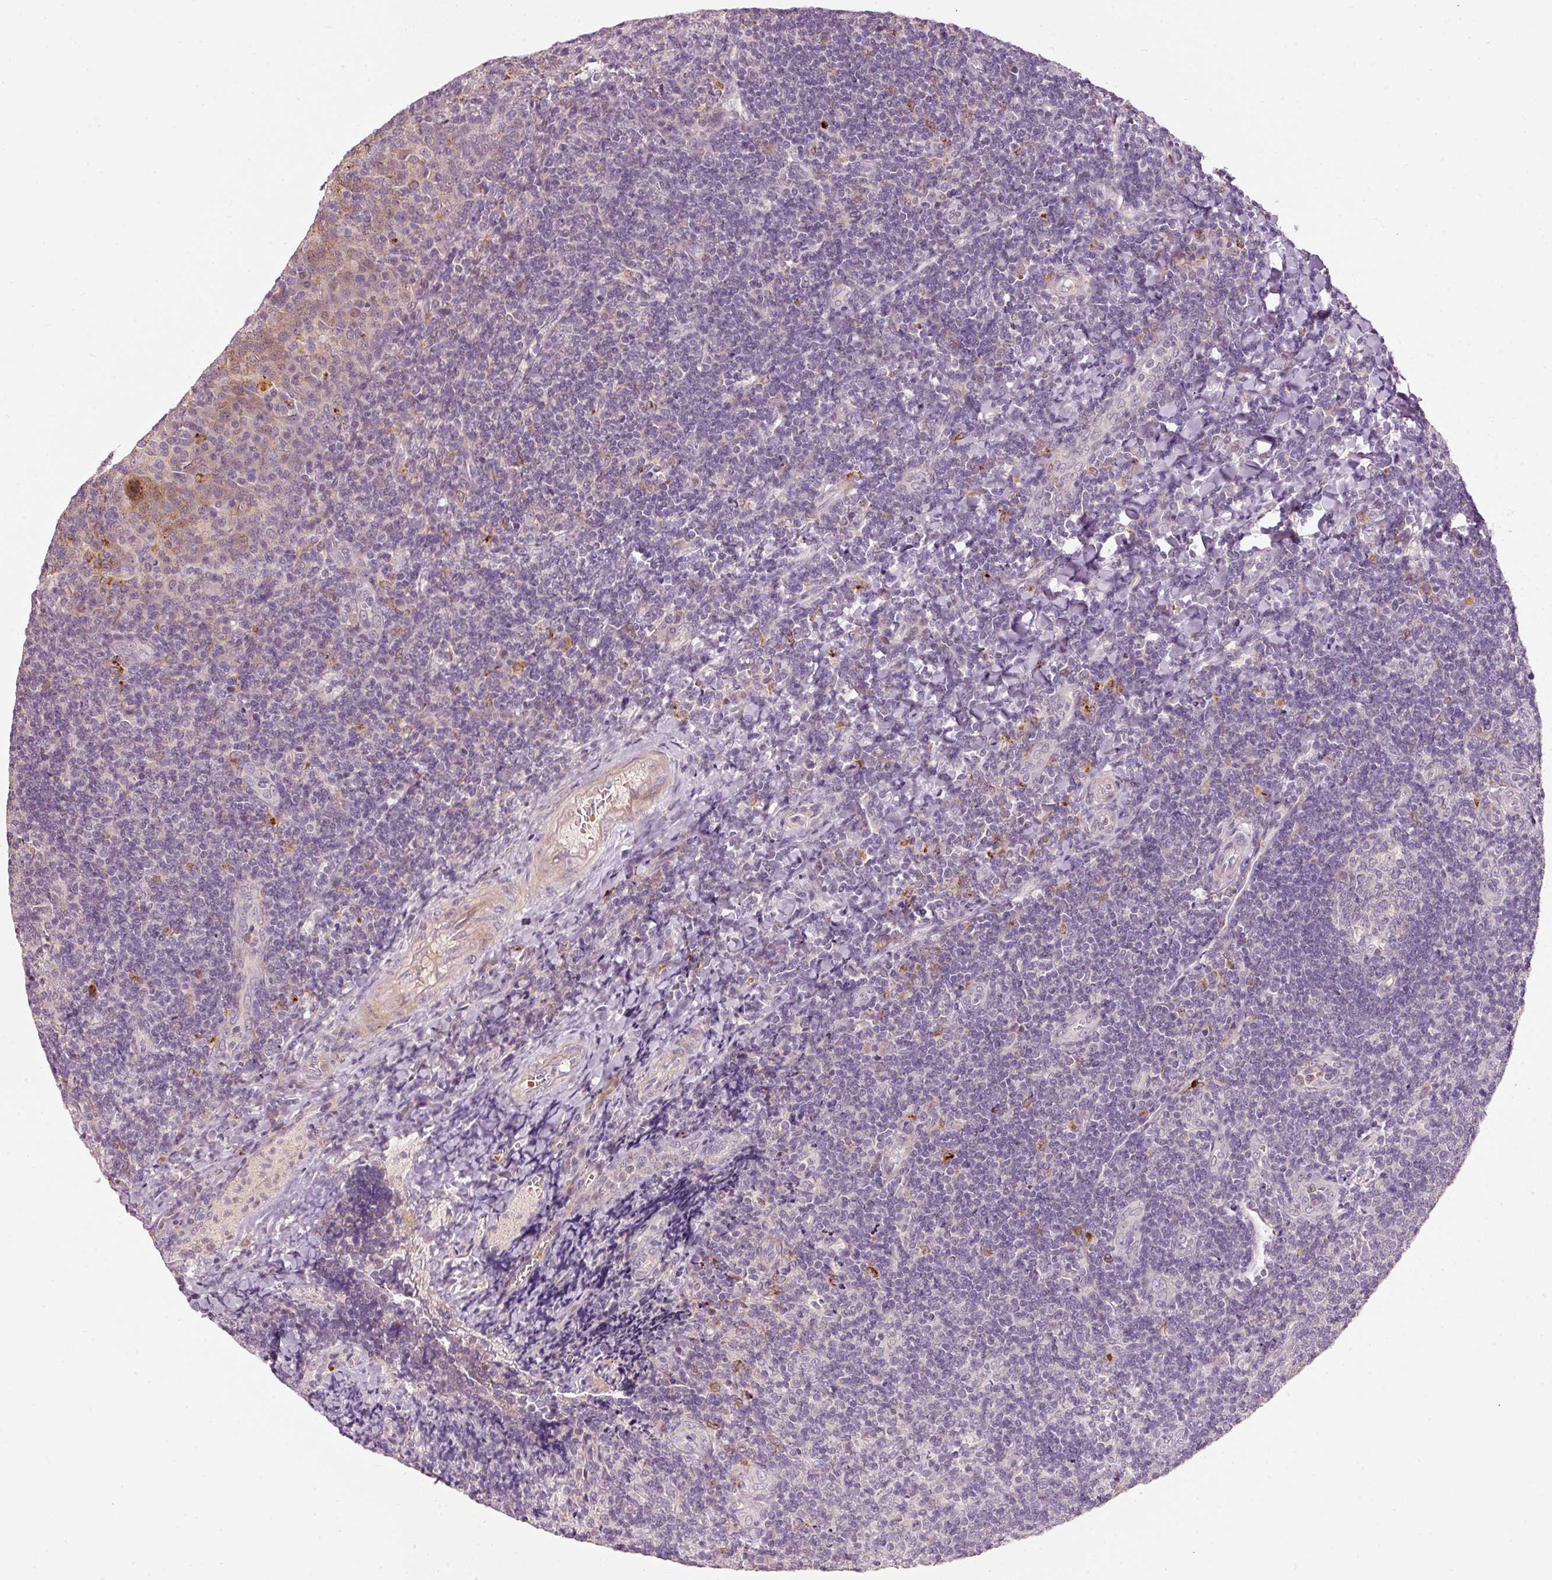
{"staining": {"intensity": "negative", "quantity": "none", "location": "none"}, "tissue": "tonsil", "cell_type": "Germinal center cells", "image_type": "normal", "snomed": [{"axis": "morphology", "description": "Normal tissue, NOS"}, {"axis": "topography", "description": "Tonsil"}], "caption": "IHC micrograph of unremarkable tonsil stained for a protein (brown), which displays no staining in germinal center cells. (Brightfield microscopy of DAB (3,3'-diaminobenzidine) immunohistochemistry at high magnification).", "gene": "KLHL21", "patient": {"sex": "male", "age": 17}}